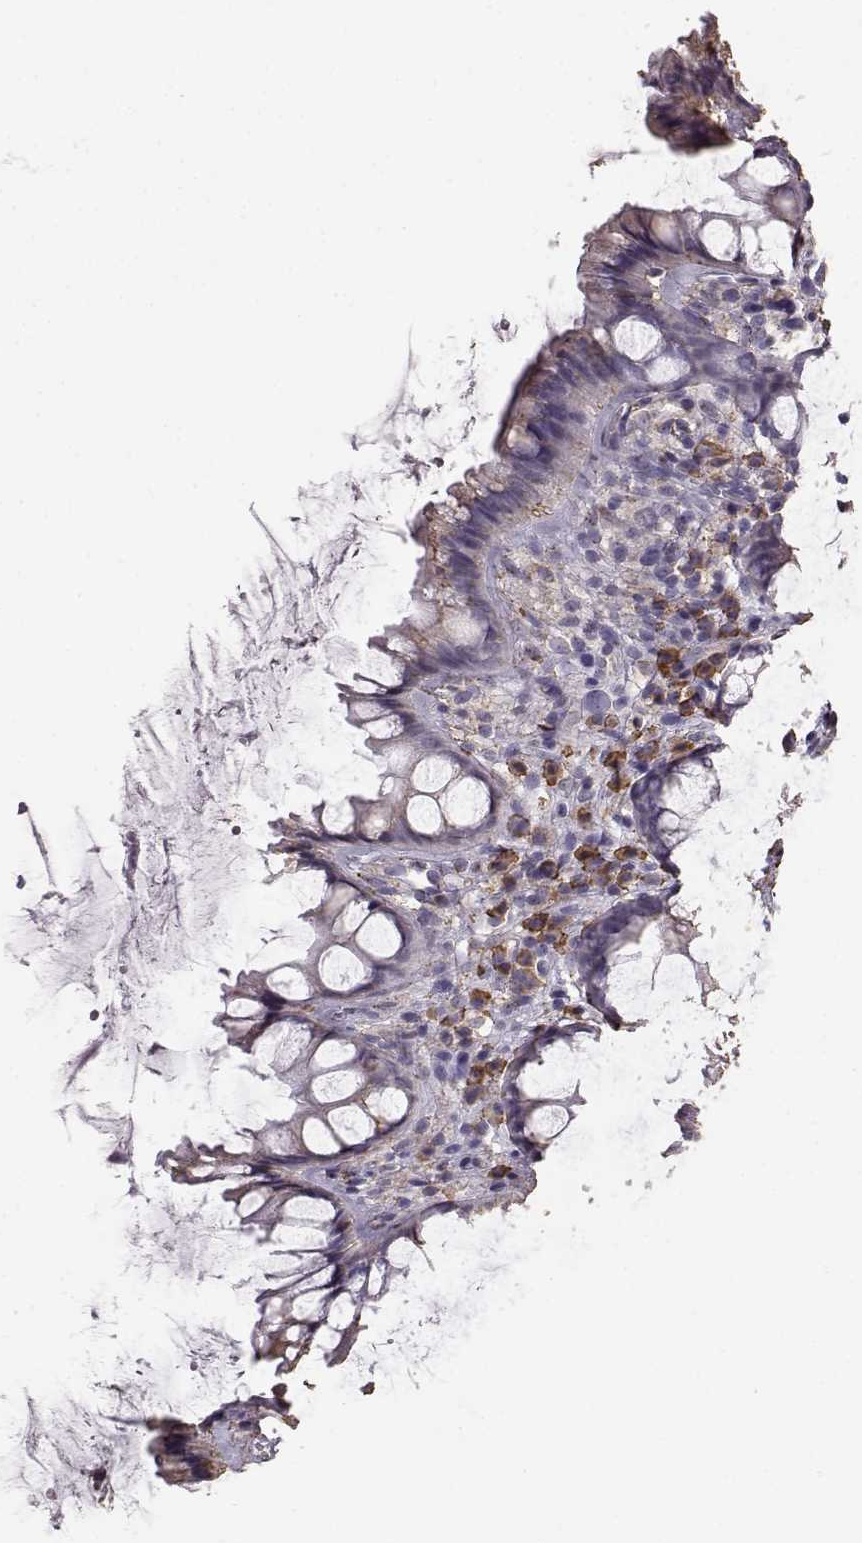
{"staining": {"intensity": "negative", "quantity": "none", "location": "none"}, "tissue": "rectum", "cell_type": "Glandular cells", "image_type": "normal", "snomed": [{"axis": "morphology", "description": "Normal tissue, NOS"}, {"axis": "topography", "description": "Rectum"}], "caption": "An immunohistochemistry photomicrograph of normal rectum is shown. There is no staining in glandular cells of rectum.", "gene": "GABRG3", "patient": {"sex": "female", "age": 62}}